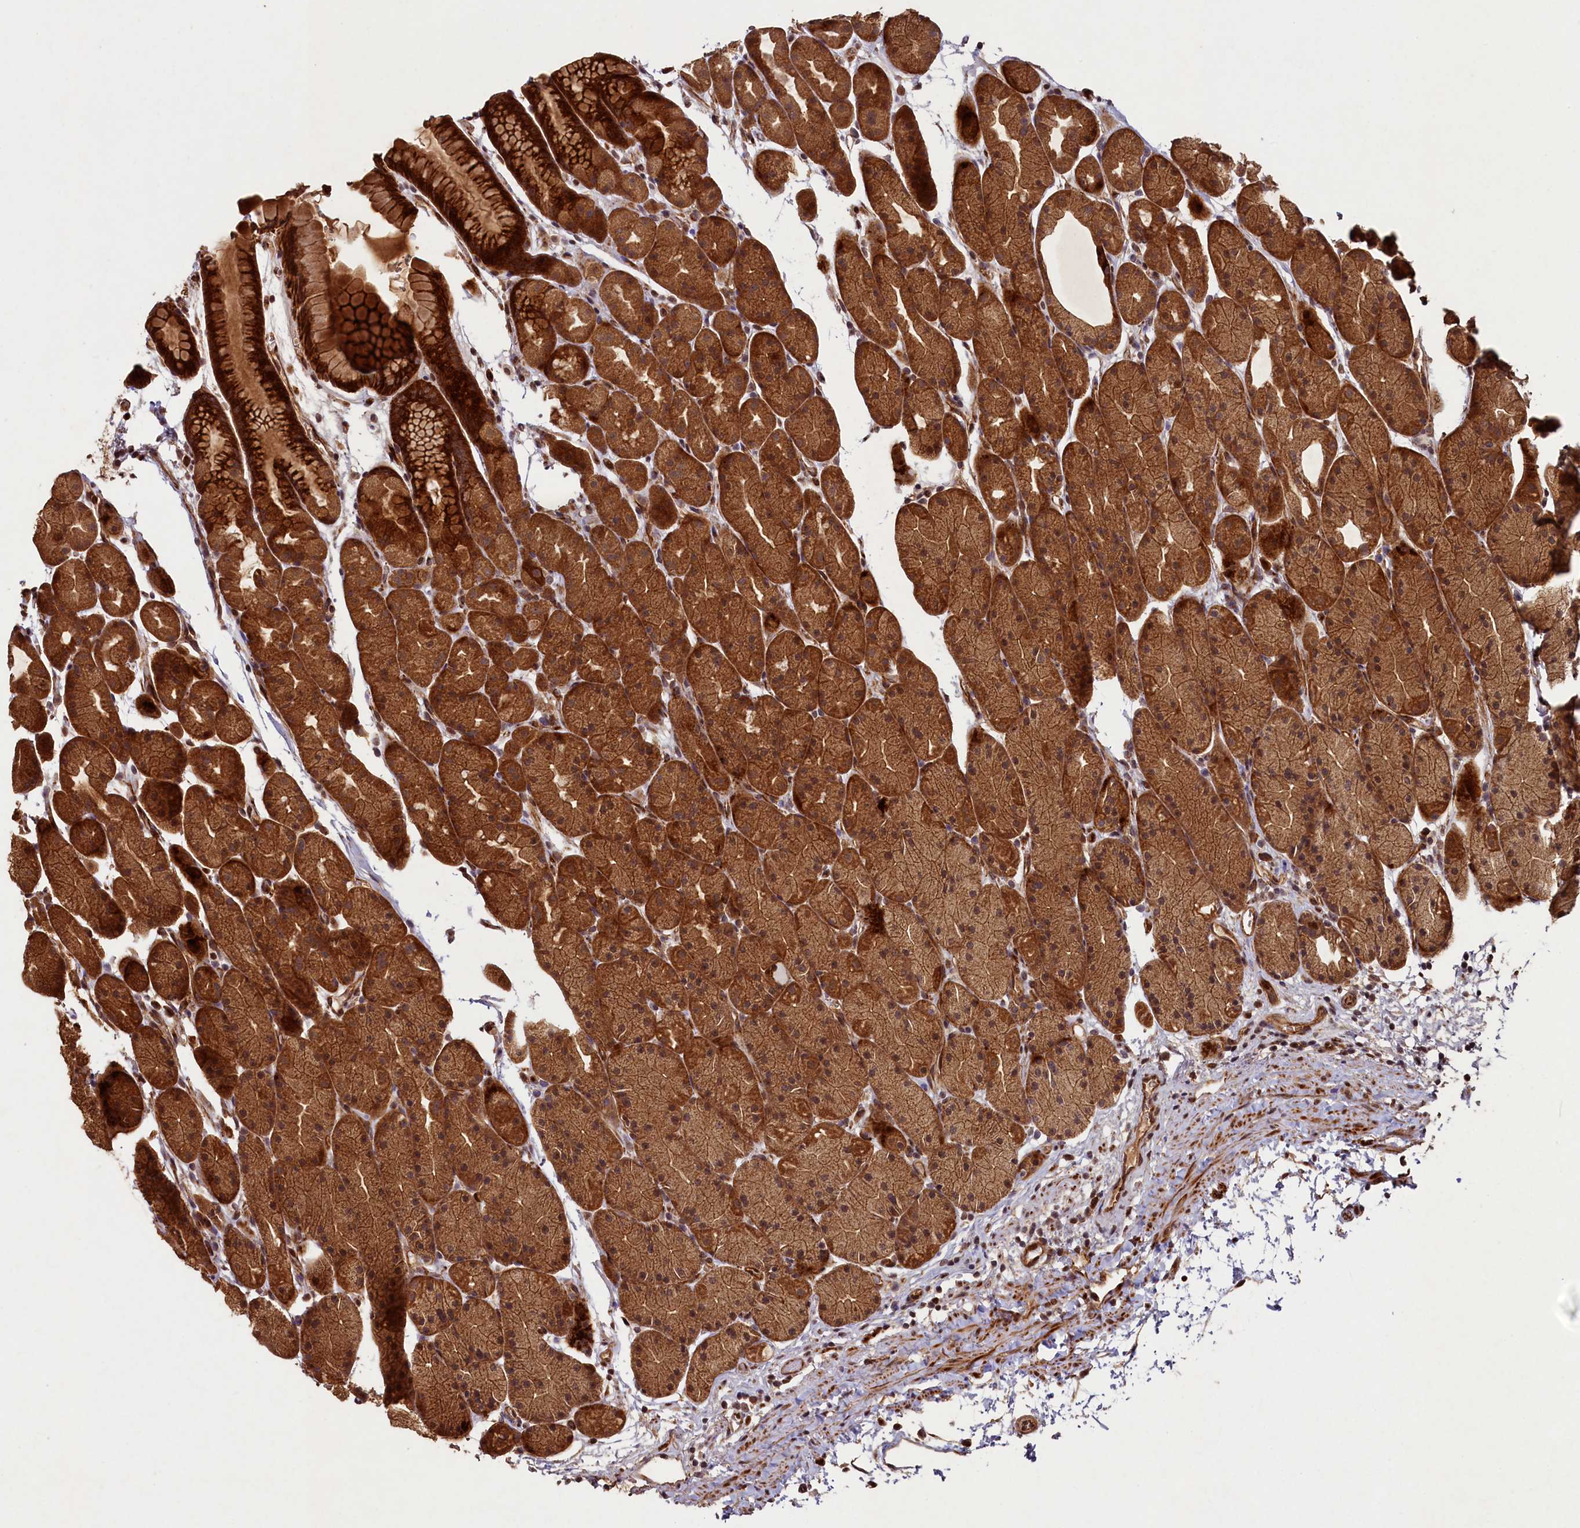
{"staining": {"intensity": "strong", "quantity": ">75%", "location": "cytoplasmic/membranous"}, "tissue": "stomach", "cell_type": "Glandular cells", "image_type": "normal", "snomed": [{"axis": "morphology", "description": "Normal tissue, NOS"}, {"axis": "topography", "description": "Stomach, upper"}, {"axis": "topography", "description": "Stomach"}], "caption": "The image shows immunohistochemical staining of benign stomach. There is strong cytoplasmic/membranous staining is appreciated in approximately >75% of glandular cells.", "gene": "SHPRH", "patient": {"sex": "male", "age": 47}}